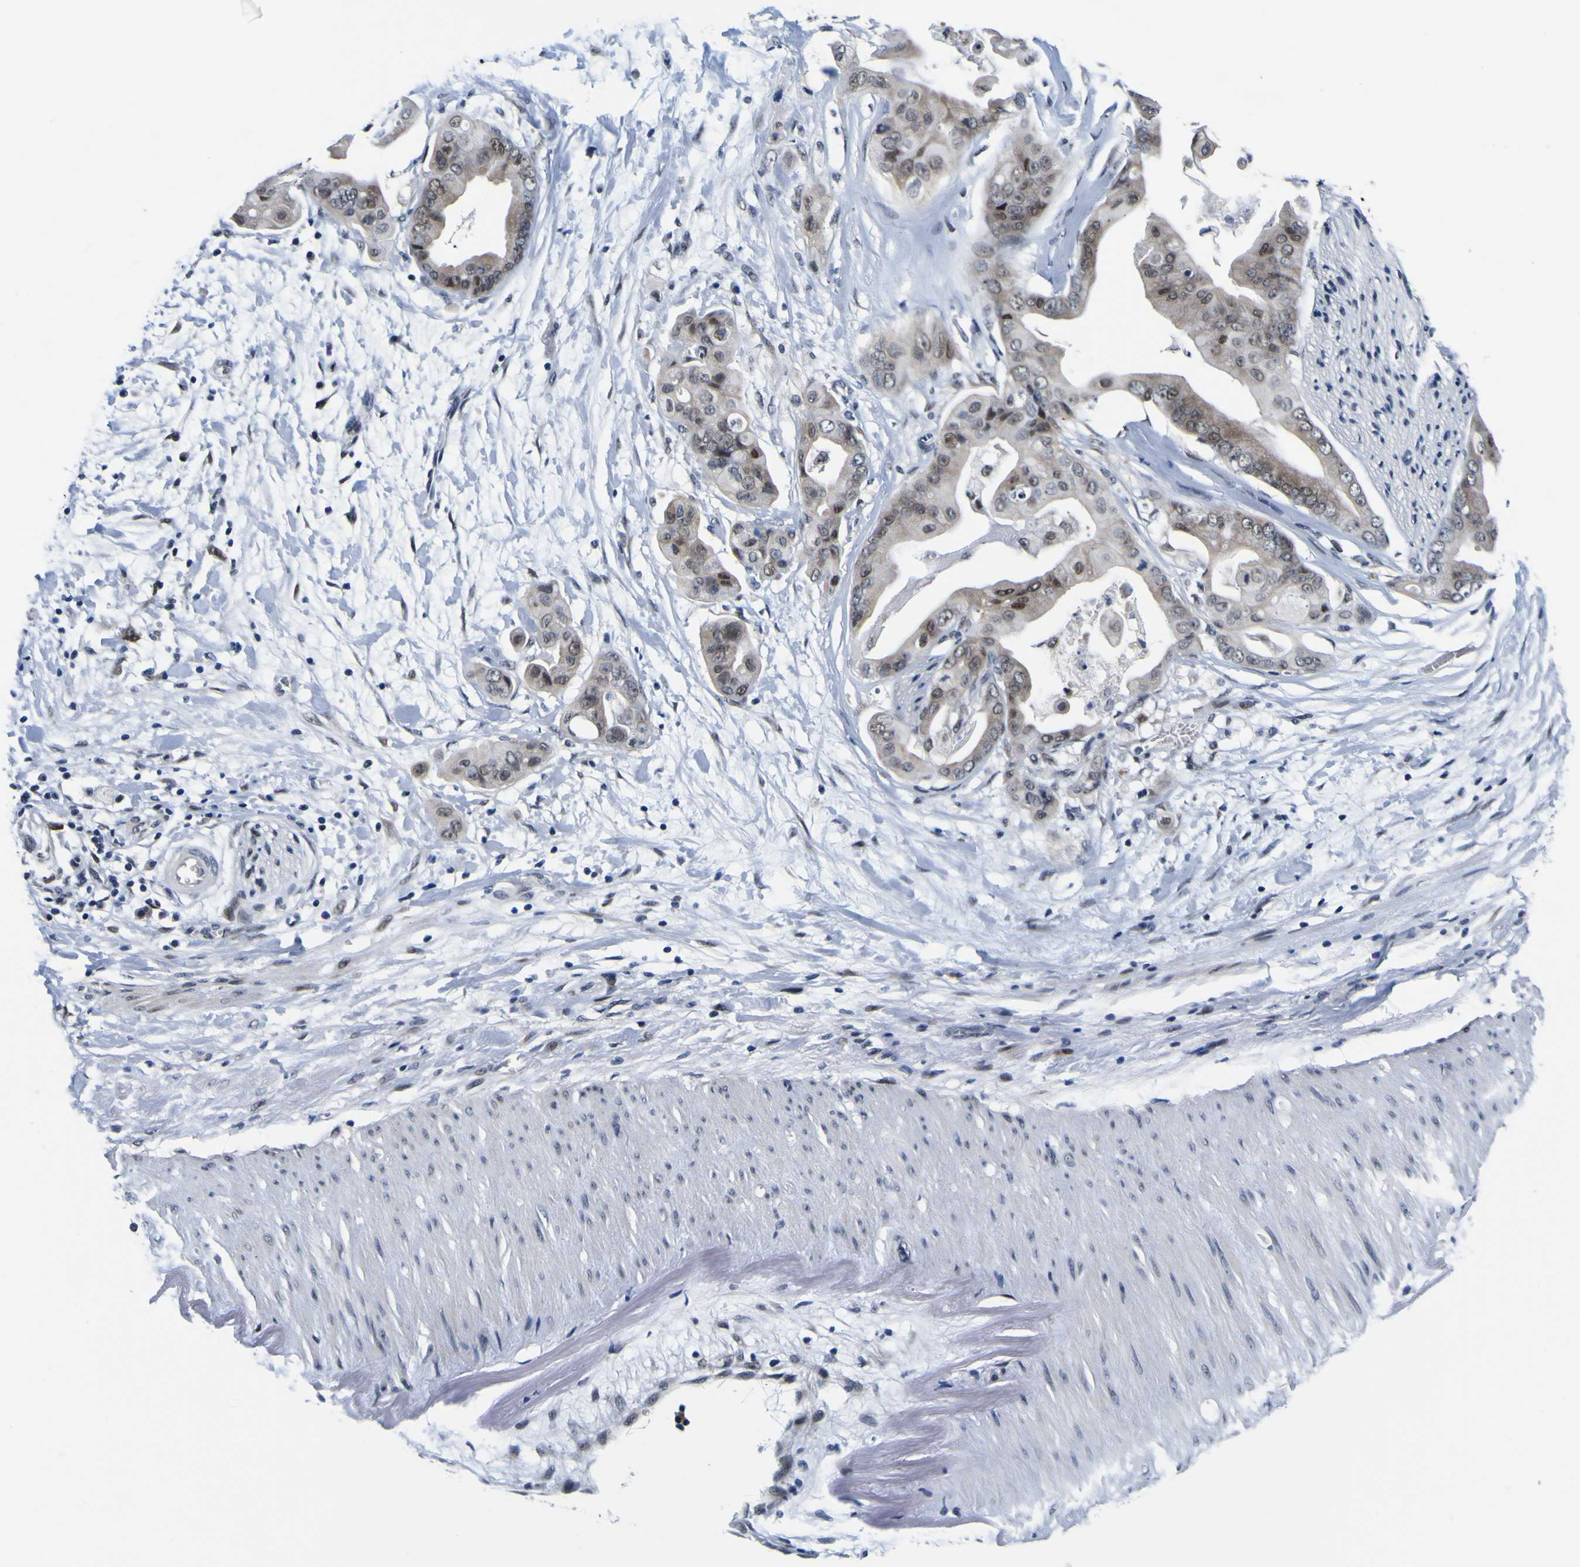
{"staining": {"intensity": "weak", "quantity": "25%-75%", "location": "nuclear"}, "tissue": "pancreatic cancer", "cell_type": "Tumor cells", "image_type": "cancer", "snomed": [{"axis": "morphology", "description": "Adenocarcinoma, NOS"}, {"axis": "topography", "description": "Pancreas"}], "caption": "About 25%-75% of tumor cells in human pancreatic adenocarcinoma demonstrate weak nuclear protein staining as visualized by brown immunohistochemical staining.", "gene": "CUL4B", "patient": {"sex": "female", "age": 75}}